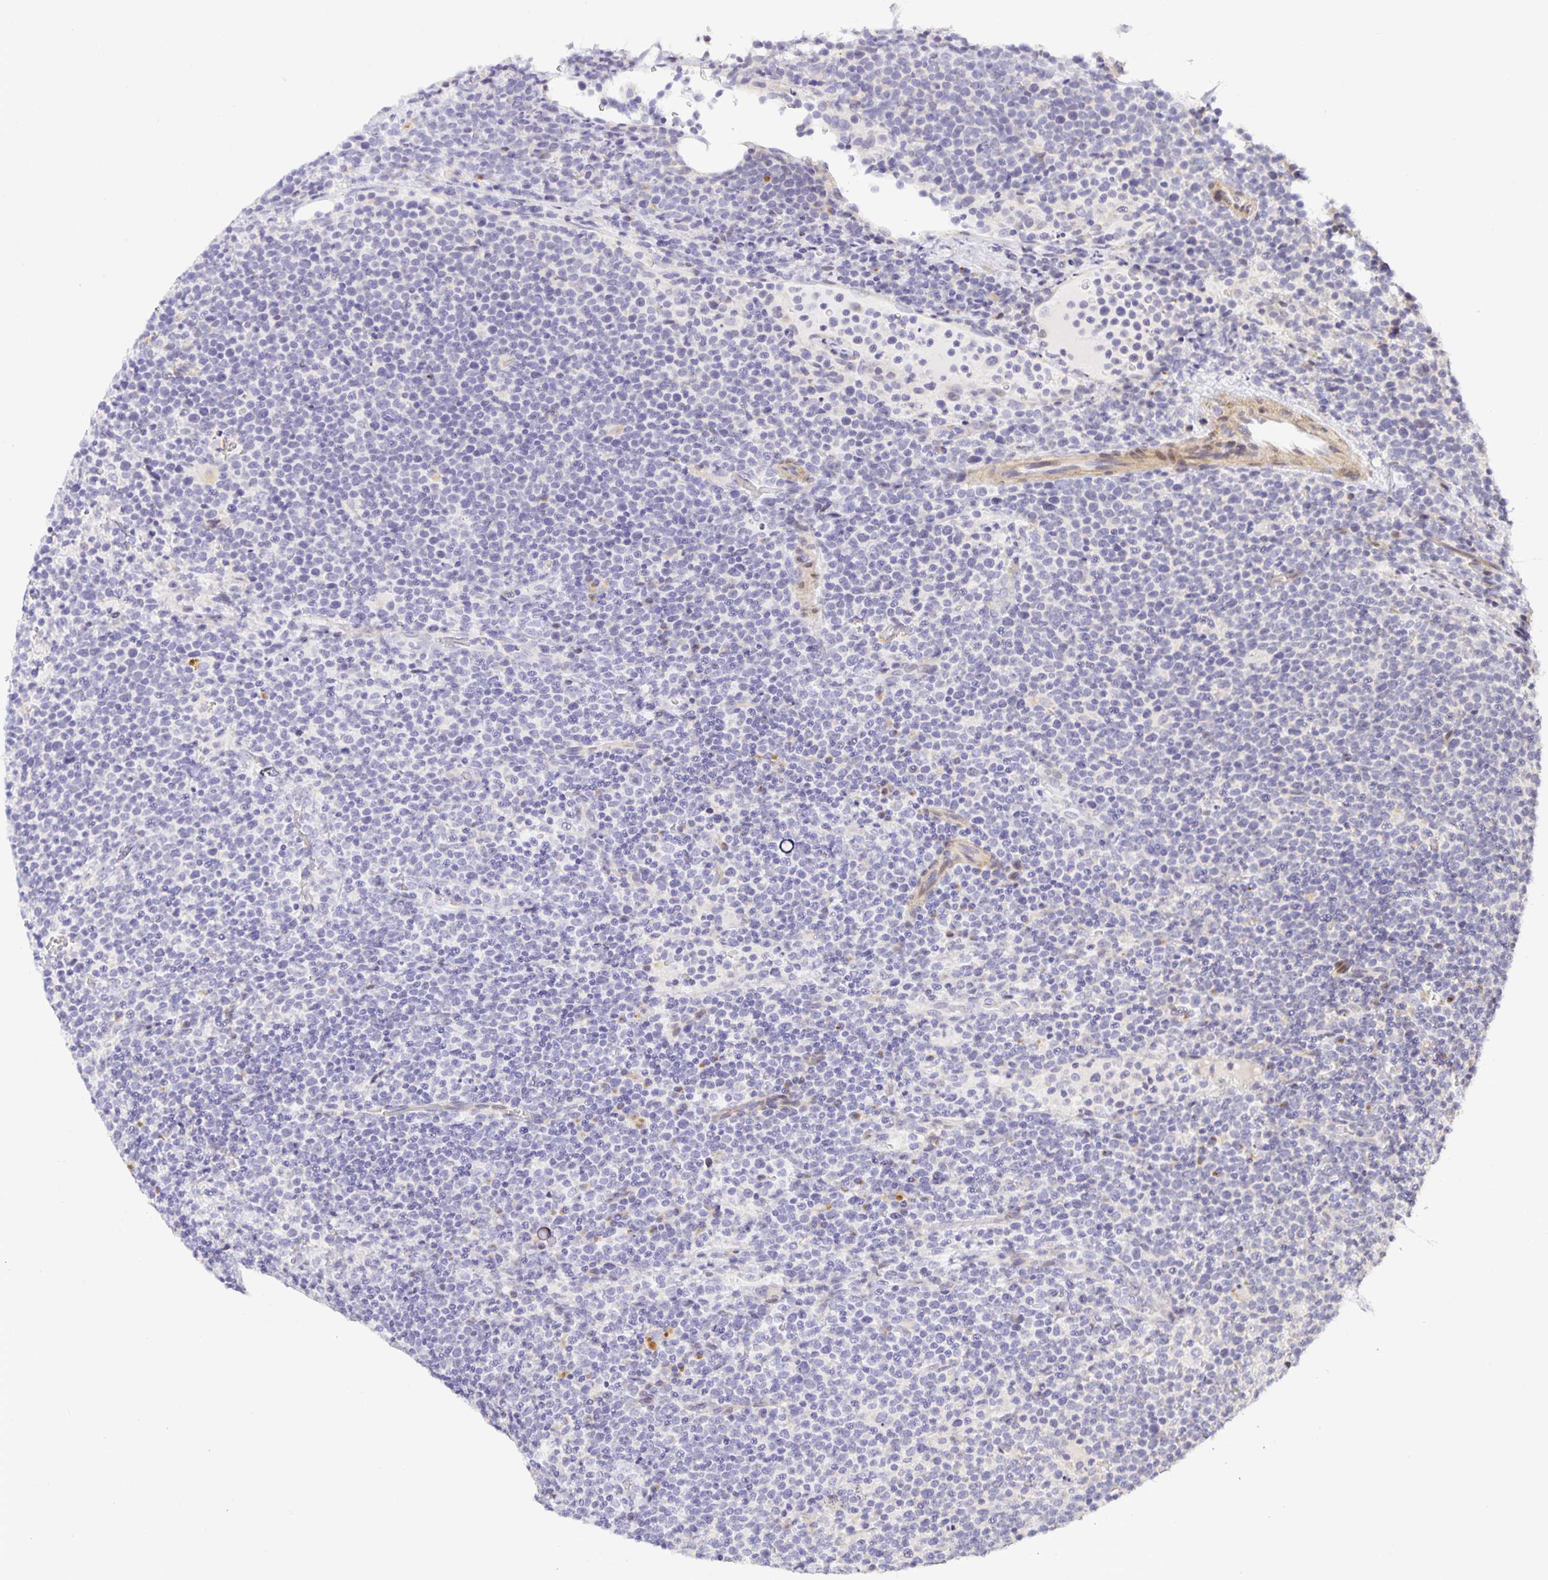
{"staining": {"intensity": "negative", "quantity": "none", "location": "none"}, "tissue": "lymphoma", "cell_type": "Tumor cells", "image_type": "cancer", "snomed": [{"axis": "morphology", "description": "Malignant lymphoma, non-Hodgkin's type, High grade"}, {"axis": "topography", "description": "Lymph node"}], "caption": "Immunohistochemistry histopathology image of lymphoma stained for a protein (brown), which demonstrates no positivity in tumor cells.", "gene": "TJP3", "patient": {"sex": "male", "age": 61}}